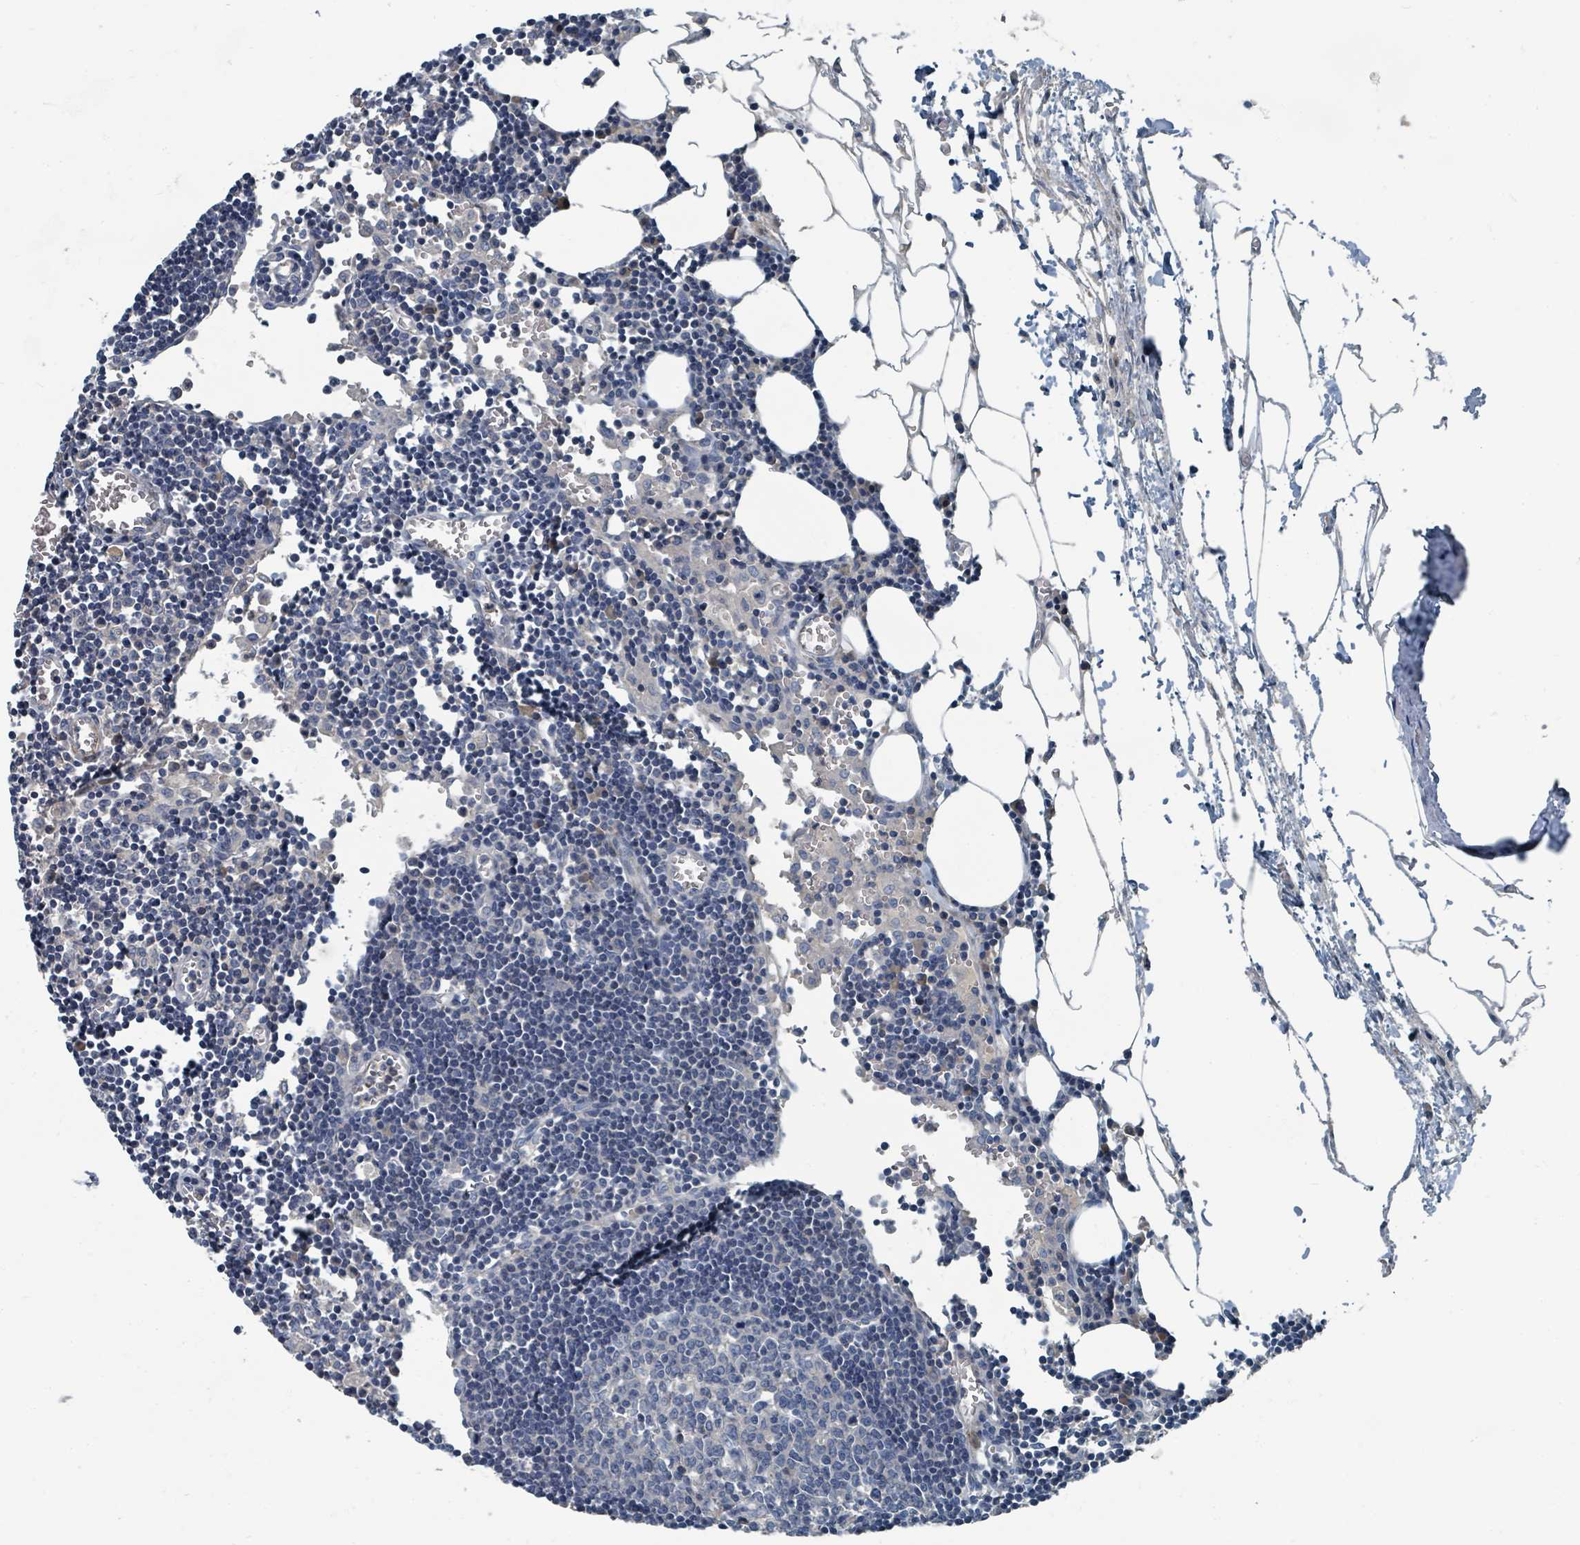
{"staining": {"intensity": "negative", "quantity": "none", "location": "none"}, "tissue": "lymph node", "cell_type": "Germinal center cells", "image_type": "normal", "snomed": [{"axis": "morphology", "description": "Normal tissue, NOS"}, {"axis": "topography", "description": "Lymph node"}], "caption": "High power microscopy micrograph of an immunohistochemistry photomicrograph of unremarkable lymph node, revealing no significant positivity in germinal center cells.", "gene": "SLC44A5", "patient": {"sex": "male", "age": 62}}